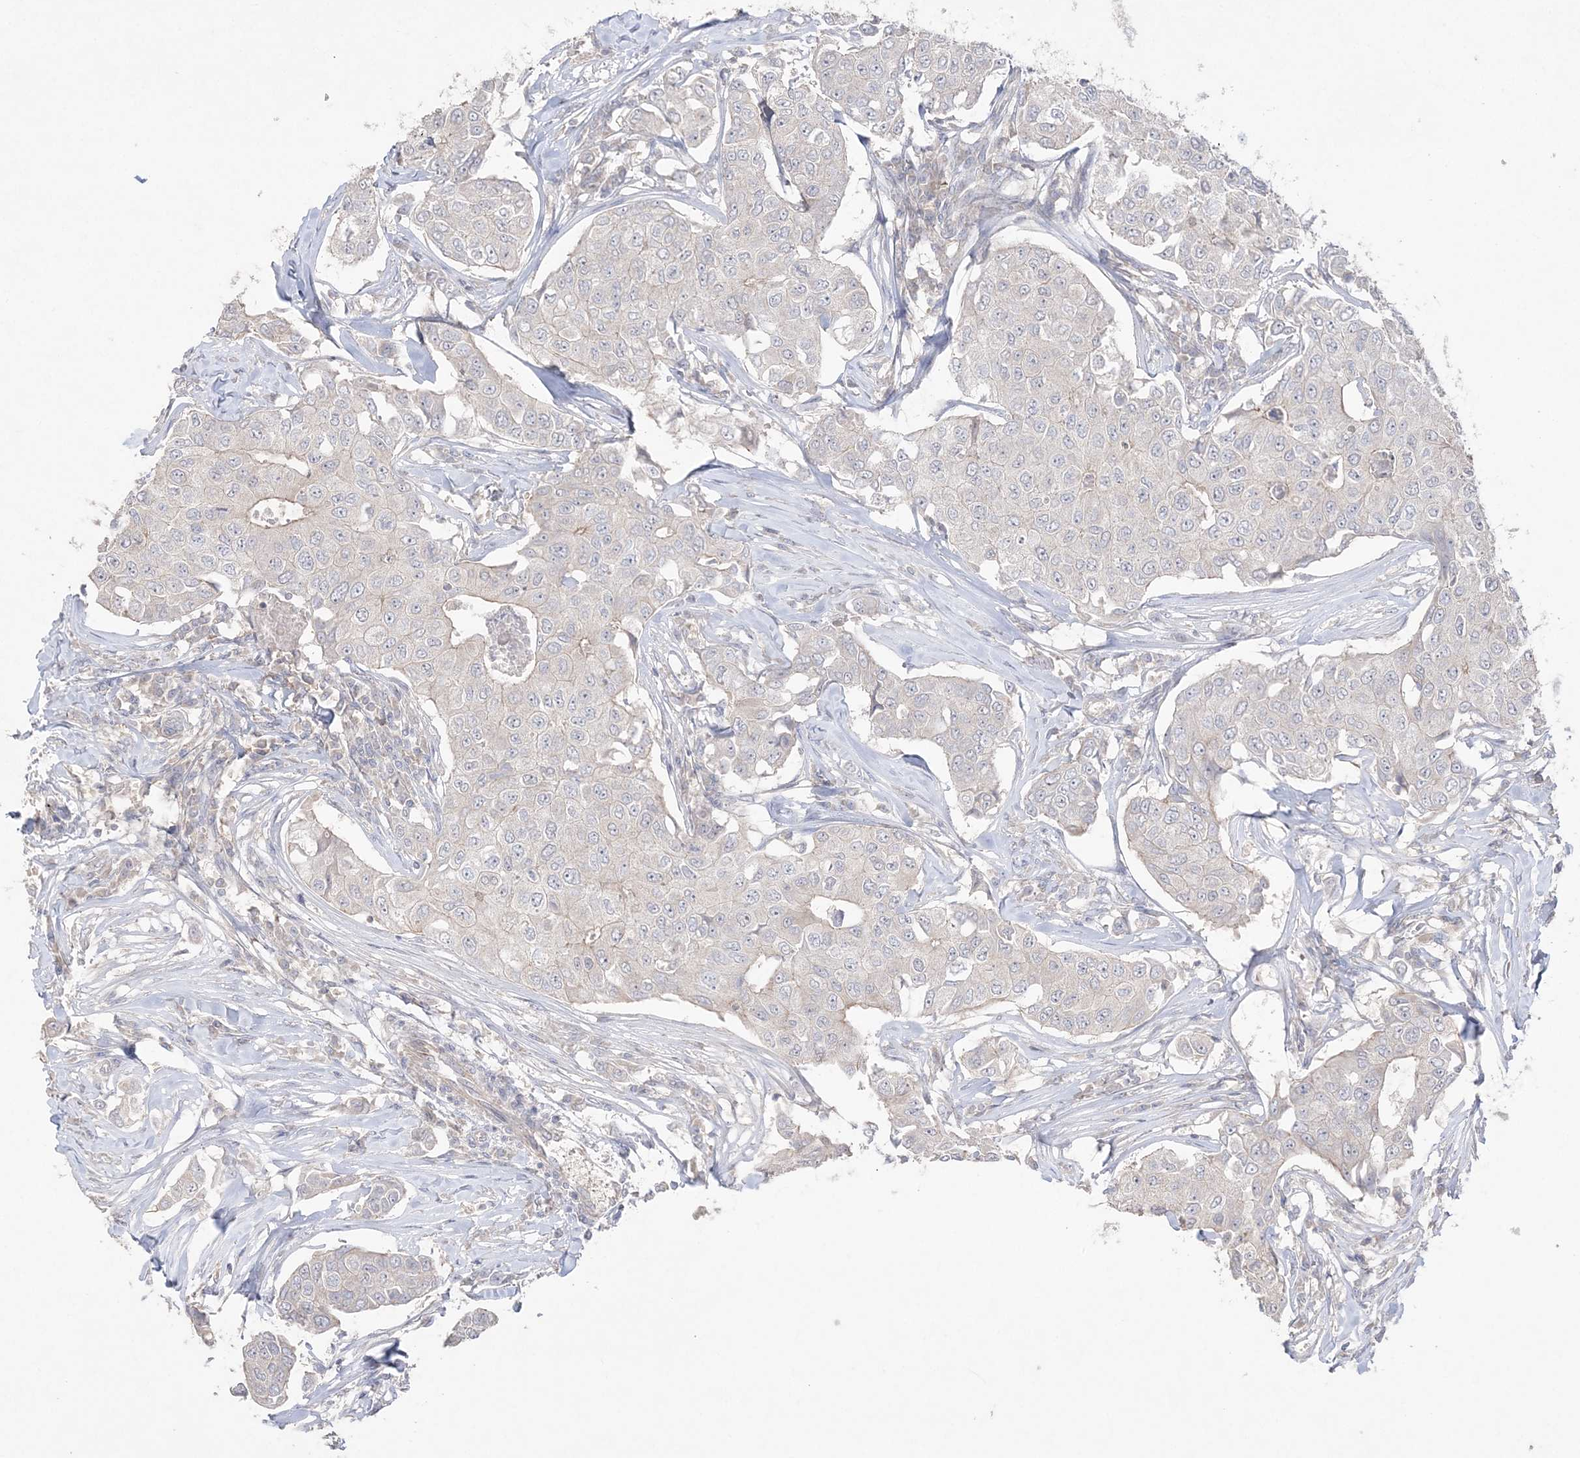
{"staining": {"intensity": "negative", "quantity": "none", "location": "none"}, "tissue": "breast cancer", "cell_type": "Tumor cells", "image_type": "cancer", "snomed": [{"axis": "morphology", "description": "Duct carcinoma"}, {"axis": "topography", "description": "Breast"}], "caption": "Tumor cells show no significant protein staining in breast cancer.", "gene": "SH3BP4", "patient": {"sex": "female", "age": 80}}